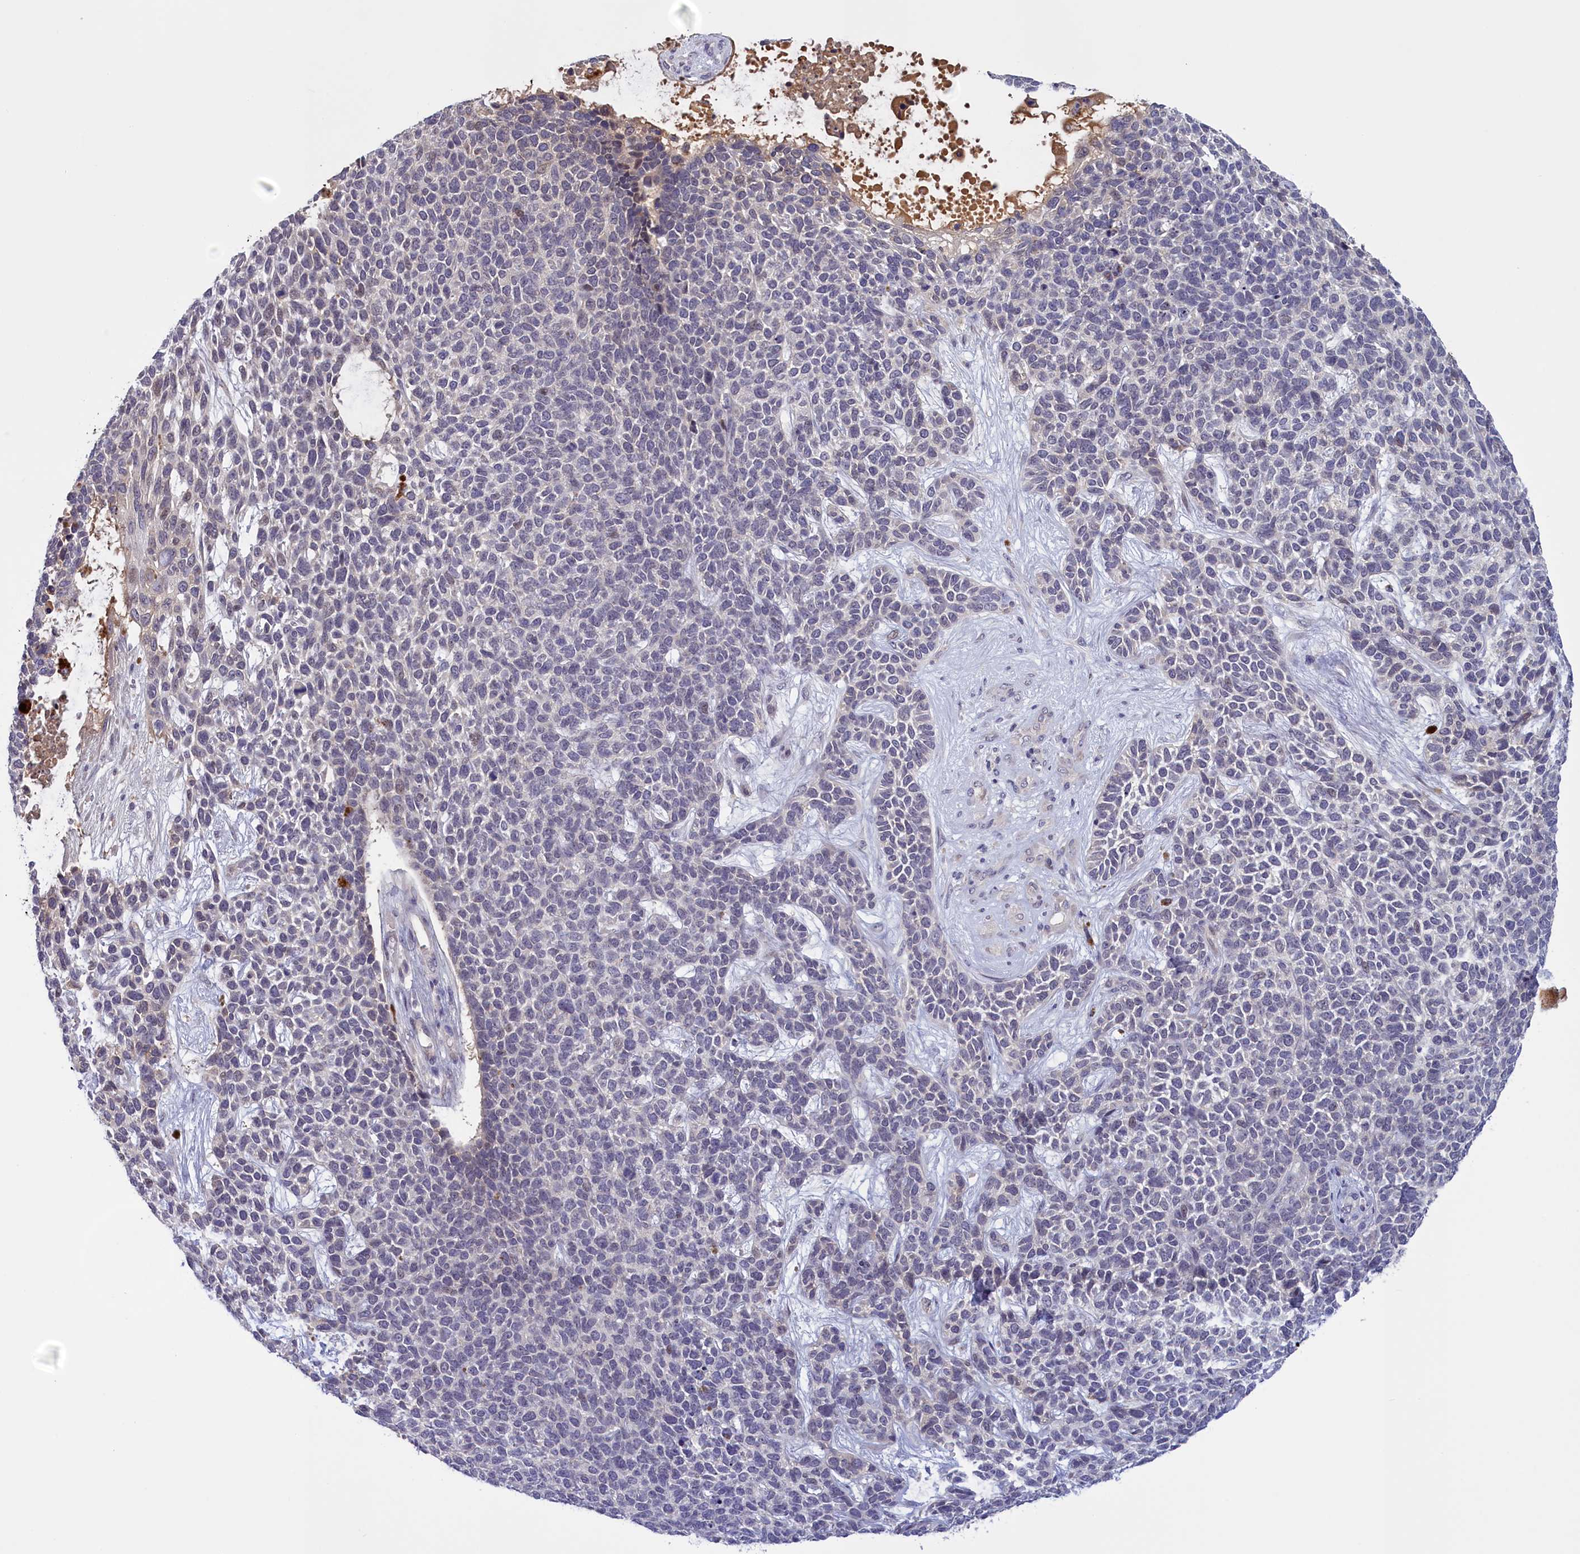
{"staining": {"intensity": "negative", "quantity": "none", "location": "none"}, "tissue": "skin cancer", "cell_type": "Tumor cells", "image_type": "cancer", "snomed": [{"axis": "morphology", "description": "Basal cell carcinoma"}, {"axis": "topography", "description": "Skin"}], "caption": "DAB immunohistochemical staining of human basal cell carcinoma (skin) reveals no significant expression in tumor cells.", "gene": "RRAD", "patient": {"sex": "female", "age": 84}}